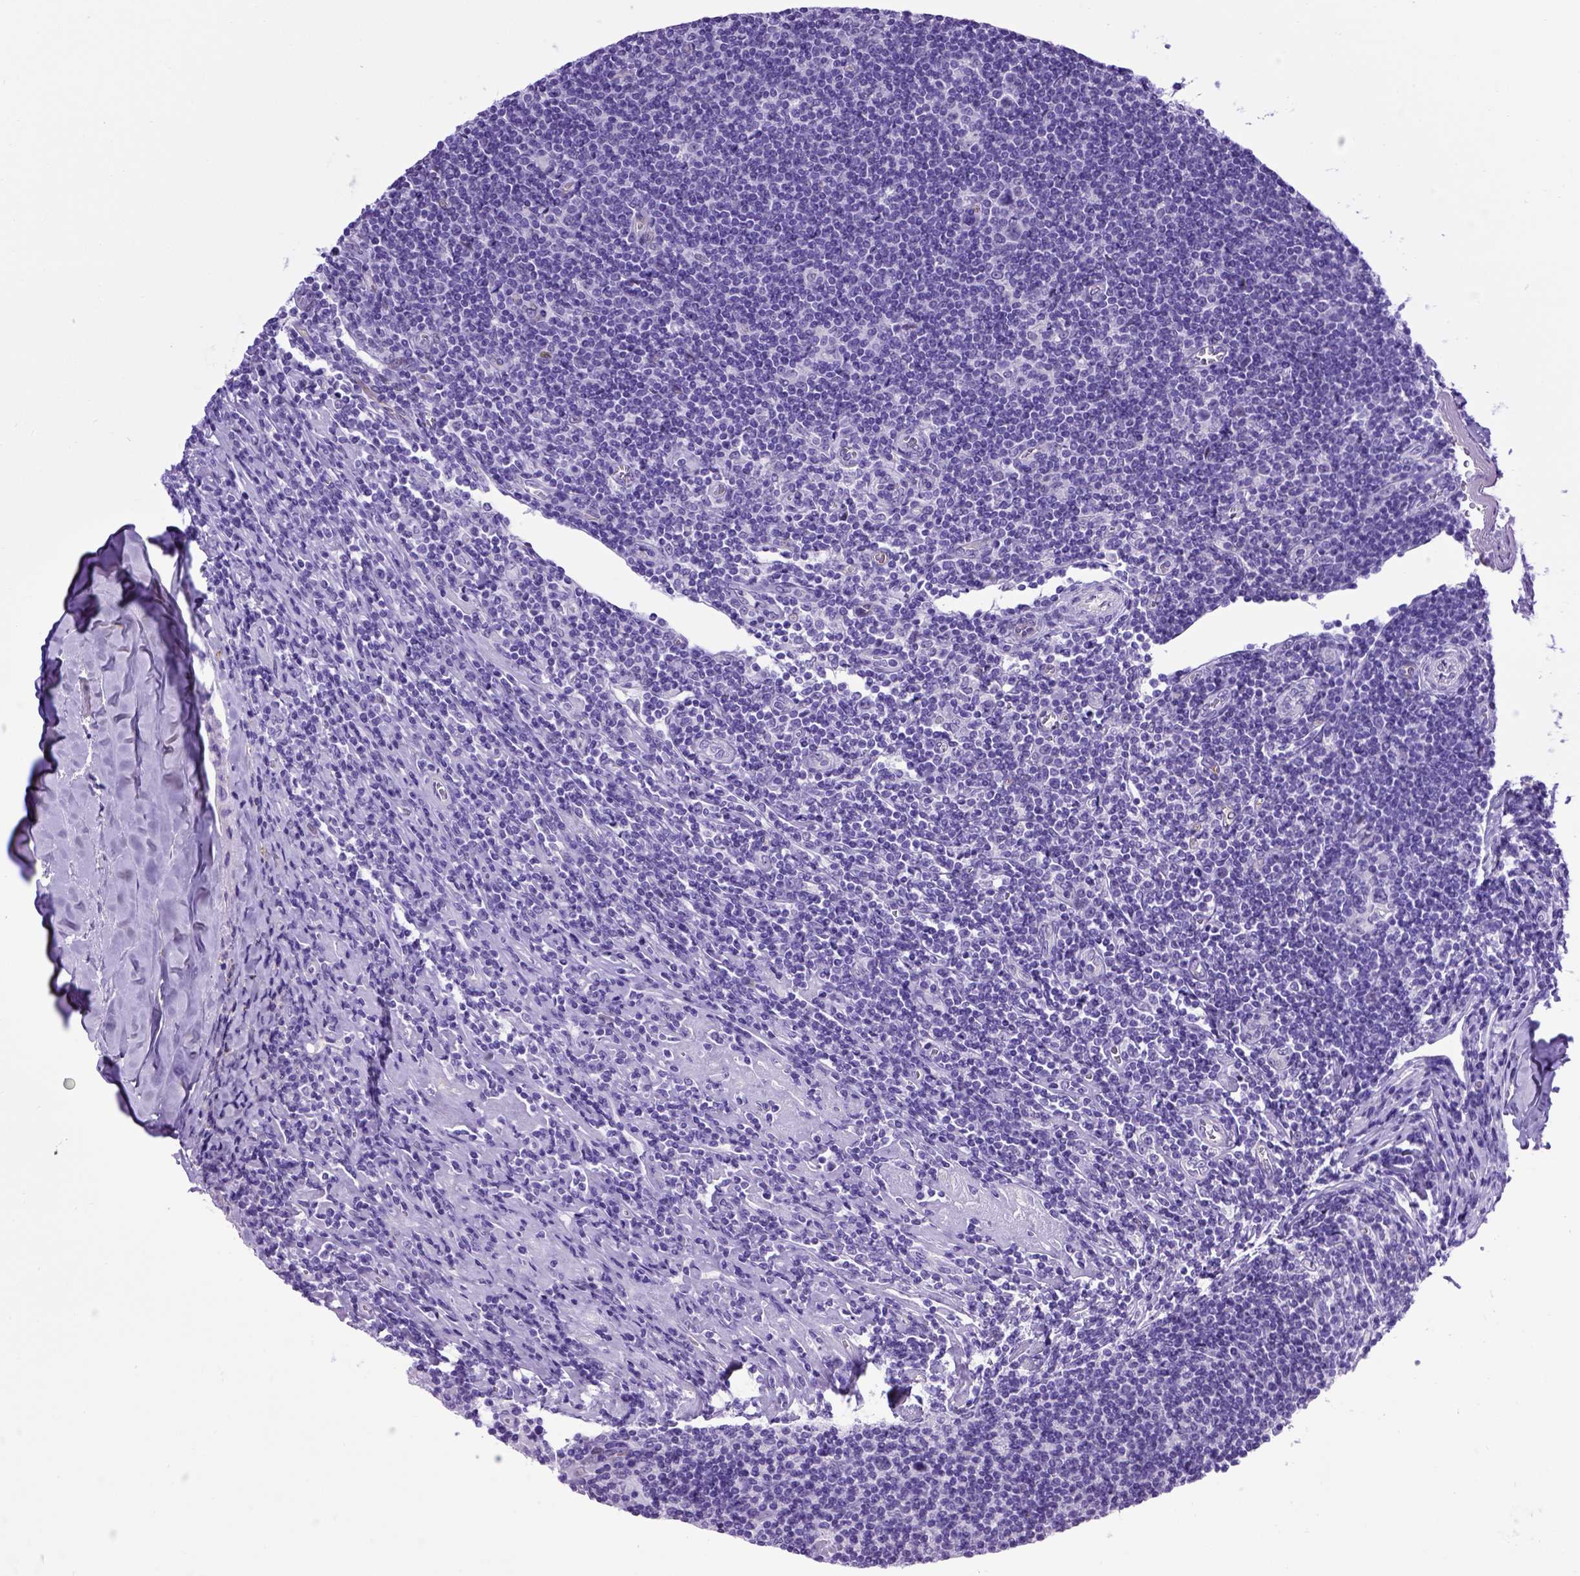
{"staining": {"intensity": "negative", "quantity": "none", "location": "none"}, "tissue": "lymphoma", "cell_type": "Tumor cells", "image_type": "cancer", "snomed": [{"axis": "morphology", "description": "Hodgkin's disease, NOS"}, {"axis": "topography", "description": "Lymph node"}], "caption": "DAB (3,3'-diaminobenzidine) immunohistochemical staining of lymphoma displays no significant positivity in tumor cells. (Immunohistochemistry, brightfield microscopy, high magnification).", "gene": "ADAM12", "patient": {"sex": "male", "age": 40}}